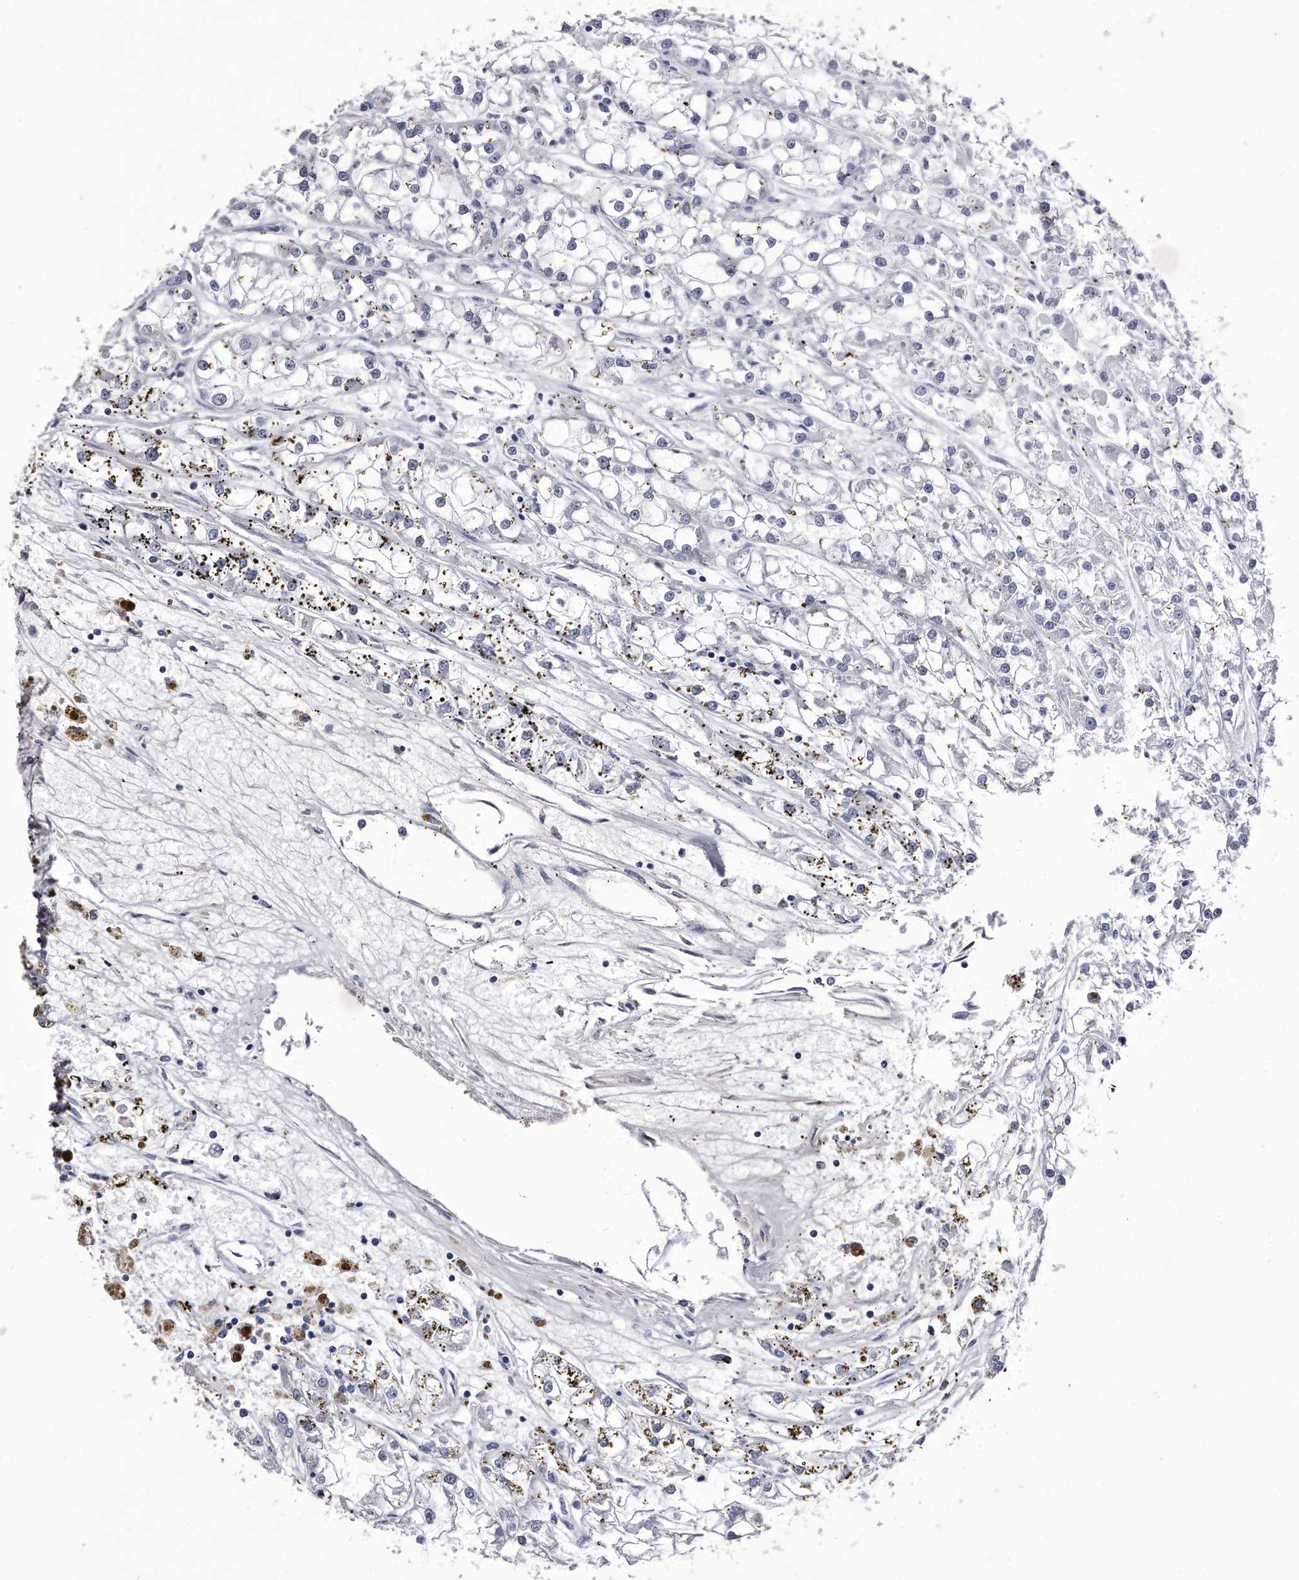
{"staining": {"intensity": "negative", "quantity": "none", "location": "none"}, "tissue": "renal cancer", "cell_type": "Tumor cells", "image_type": "cancer", "snomed": [{"axis": "morphology", "description": "Adenocarcinoma, NOS"}, {"axis": "topography", "description": "Kidney"}], "caption": "Immunohistochemical staining of adenocarcinoma (renal) displays no significant positivity in tumor cells.", "gene": "KCTD8", "patient": {"sex": "female", "age": 52}}